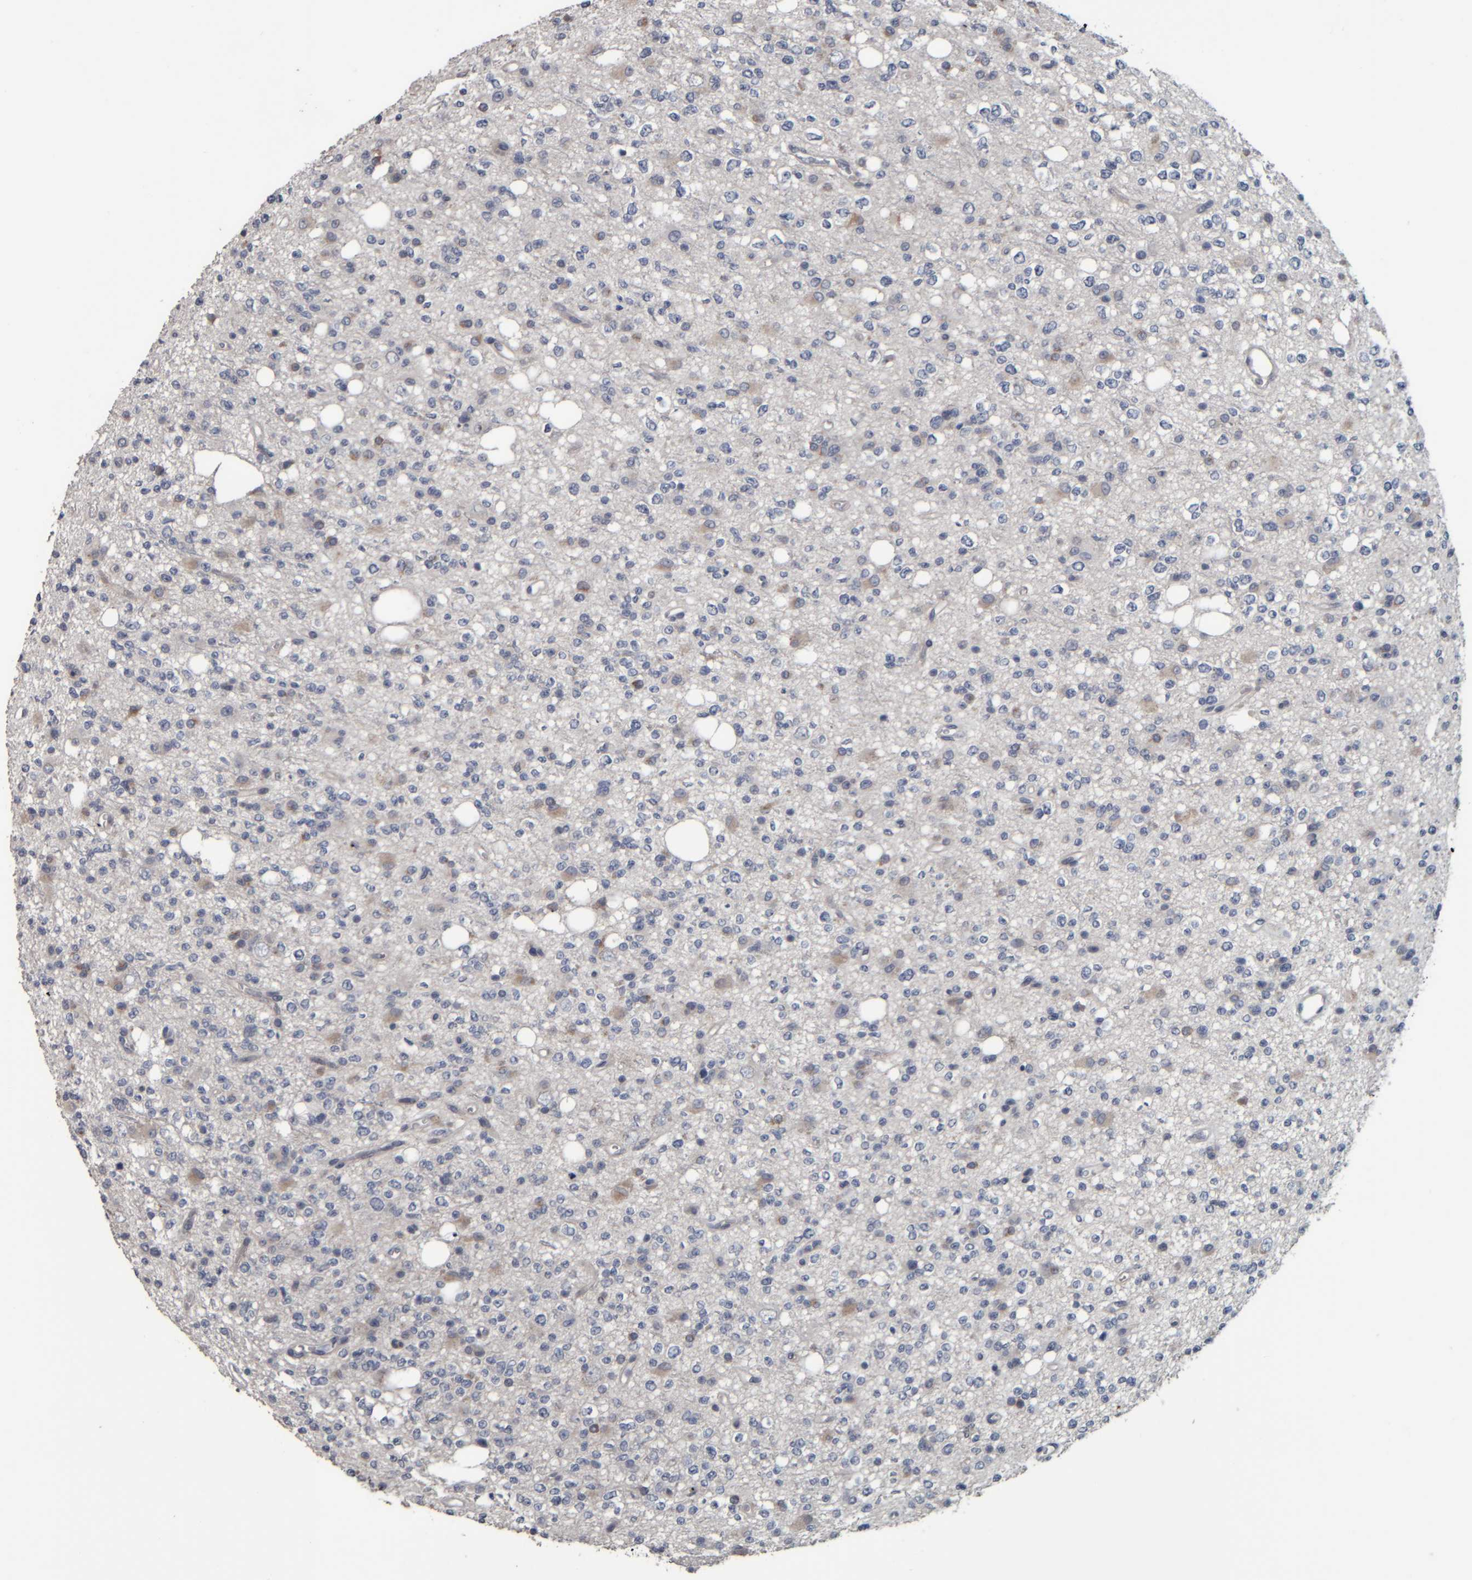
{"staining": {"intensity": "weak", "quantity": "<25%", "location": "cytoplasmic/membranous"}, "tissue": "glioma", "cell_type": "Tumor cells", "image_type": "cancer", "snomed": [{"axis": "morphology", "description": "Glioma, malignant, High grade"}, {"axis": "topography", "description": "Brain"}], "caption": "DAB immunohistochemical staining of human malignant high-grade glioma demonstrates no significant expression in tumor cells.", "gene": "CAVIN4", "patient": {"sex": "female", "age": 62}}